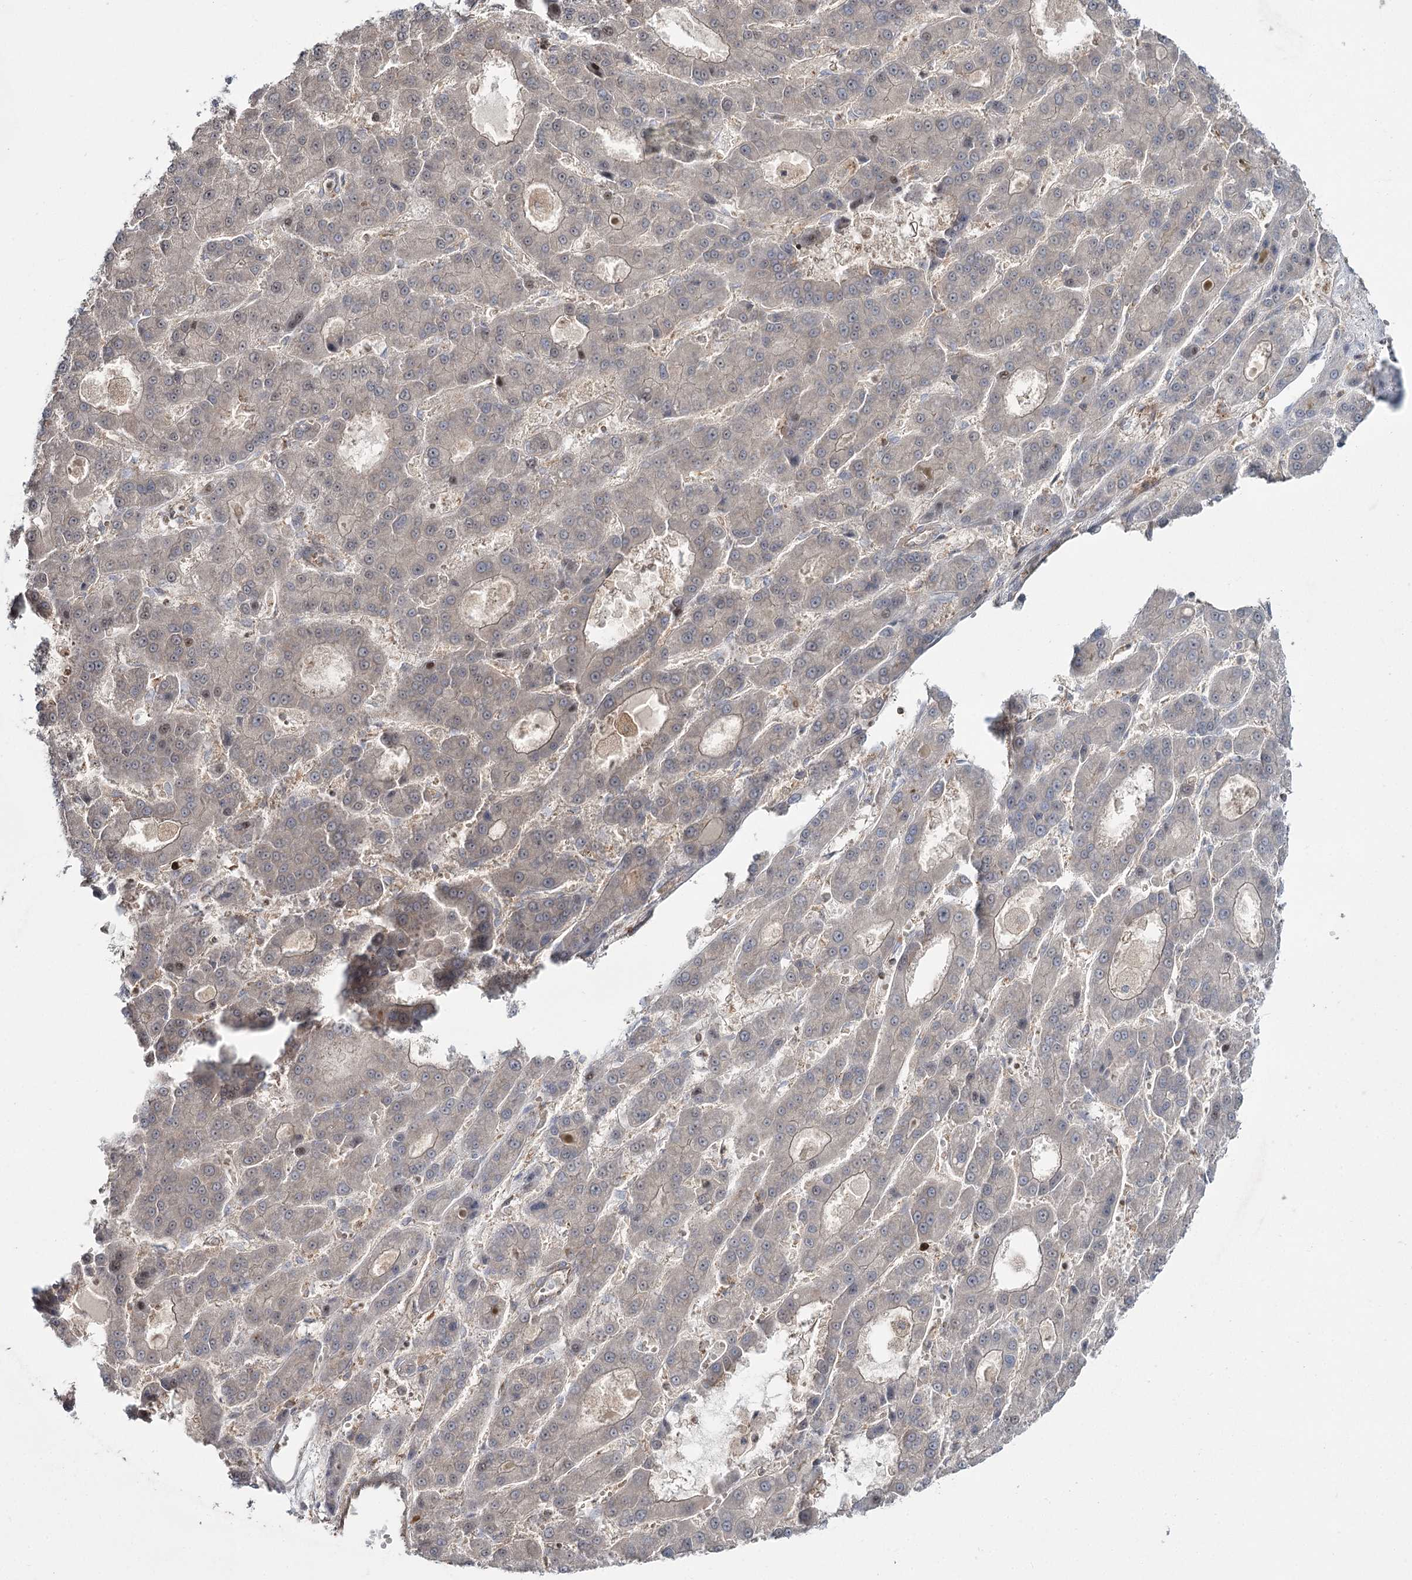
{"staining": {"intensity": "negative", "quantity": "none", "location": "none"}, "tissue": "liver cancer", "cell_type": "Tumor cells", "image_type": "cancer", "snomed": [{"axis": "morphology", "description": "Carcinoma, Hepatocellular, NOS"}, {"axis": "topography", "description": "Liver"}], "caption": "Photomicrograph shows no significant protein staining in tumor cells of hepatocellular carcinoma (liver). (Stains: DAB immunohistochemistry with hematoxylin counter stain, Microscopy: brightfield microscopy at high magnification).", "gene": "WDR44", "patient": {"sex": "male", "age": 70}}